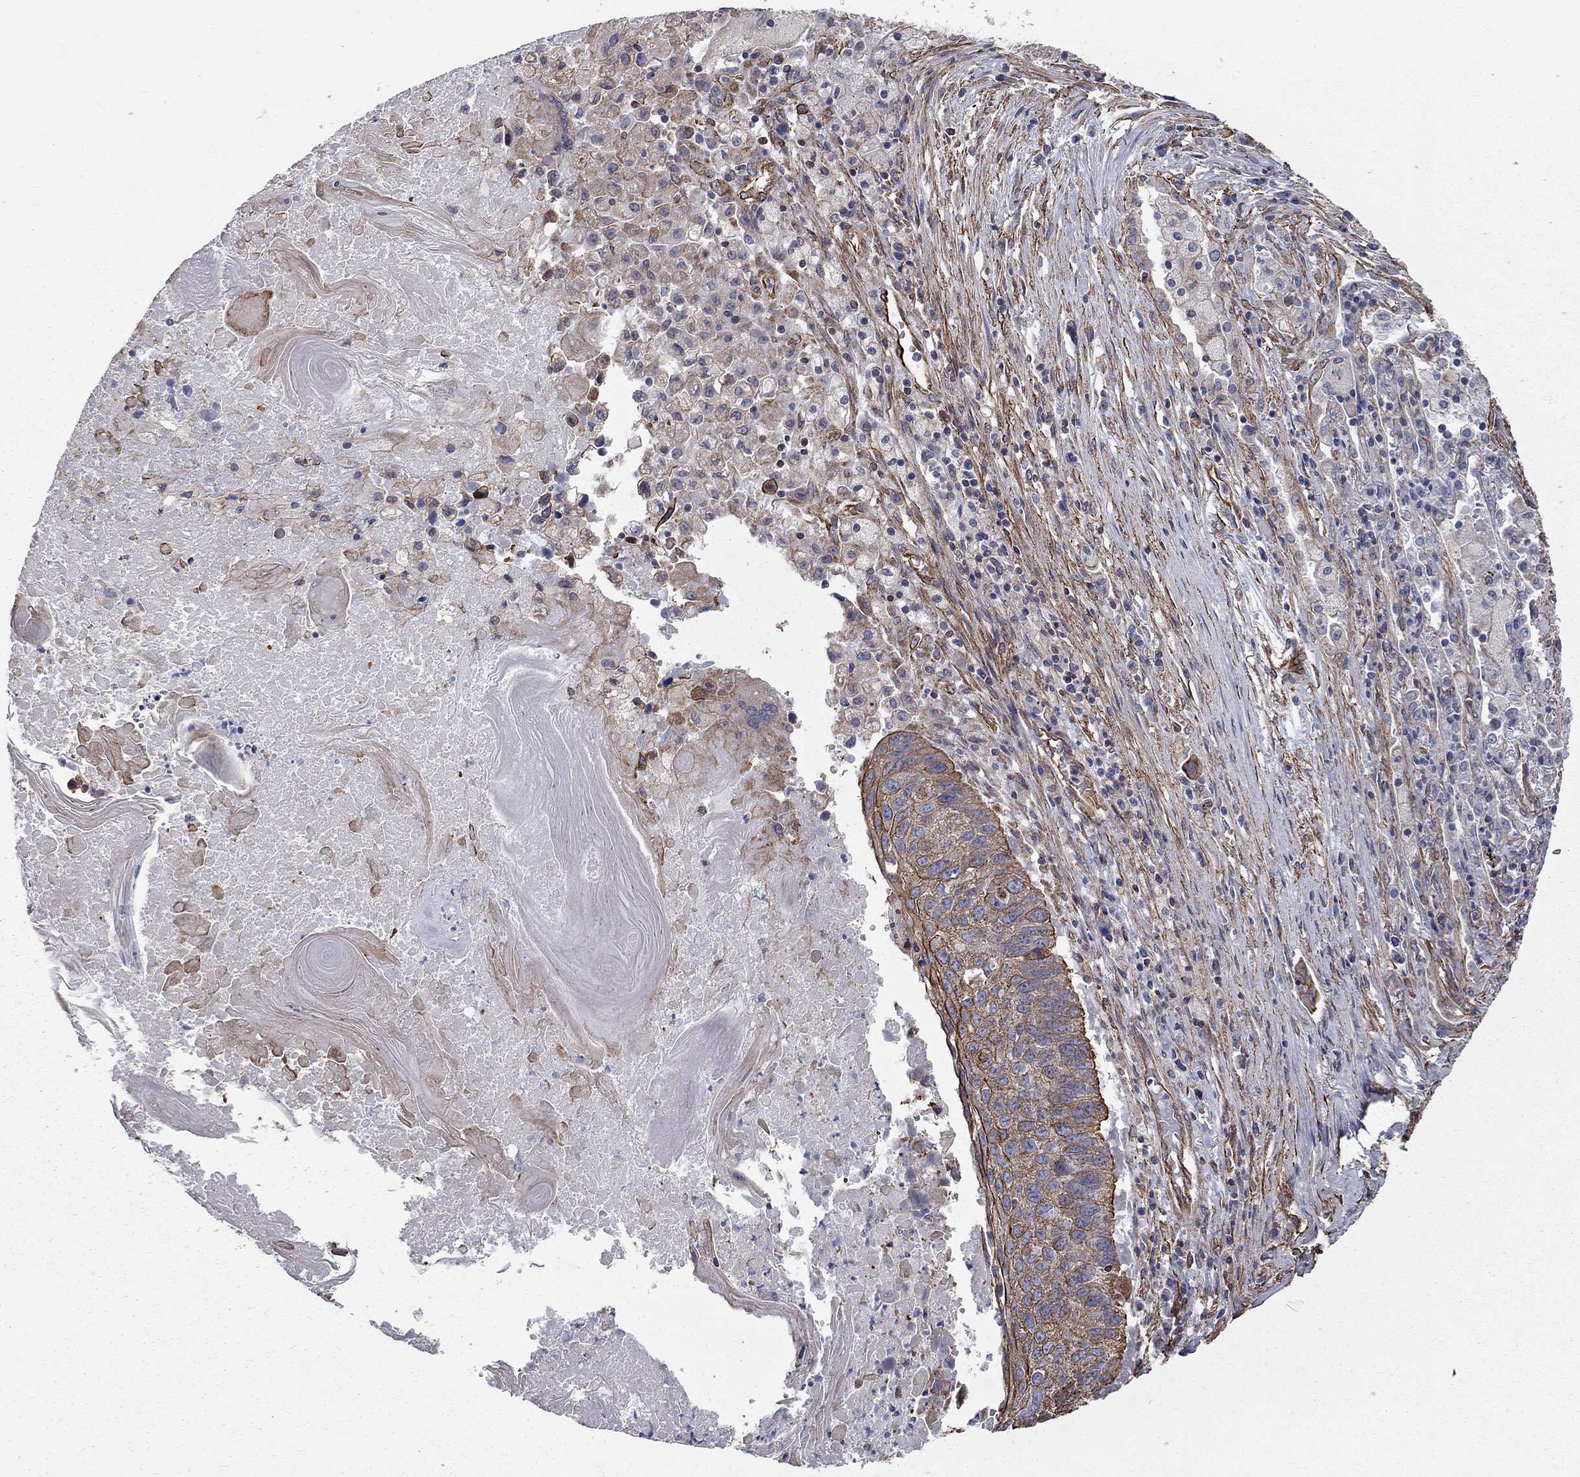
{"staining": {"intensity": "strong", "quantity": "<25%", "location": "cytoplasmic/membranous"}, "tissue": "lung cancer", "cell_type": "Tumor cells", "image_type": "cancer", "snomed": [{"axis": "morphology", "description": "Squamous cell carcinoma, NOS"}, {"axis": "topography", "description": "Lung"}], "caption": "A brown stain labels strong cytoplasmic/membranous expression of a protein in human lung cancer (squamous cell carcinoma) tumor cells. The staining was performed using DAB (3,3'-diaminobenzidine) to visualize the protein expression in brown, while the nuclei were stained in blue with hematoxylin (Magnification: 20x).", "gene": "BICDL2", "patient": {"sex": "male", "age": 73}}